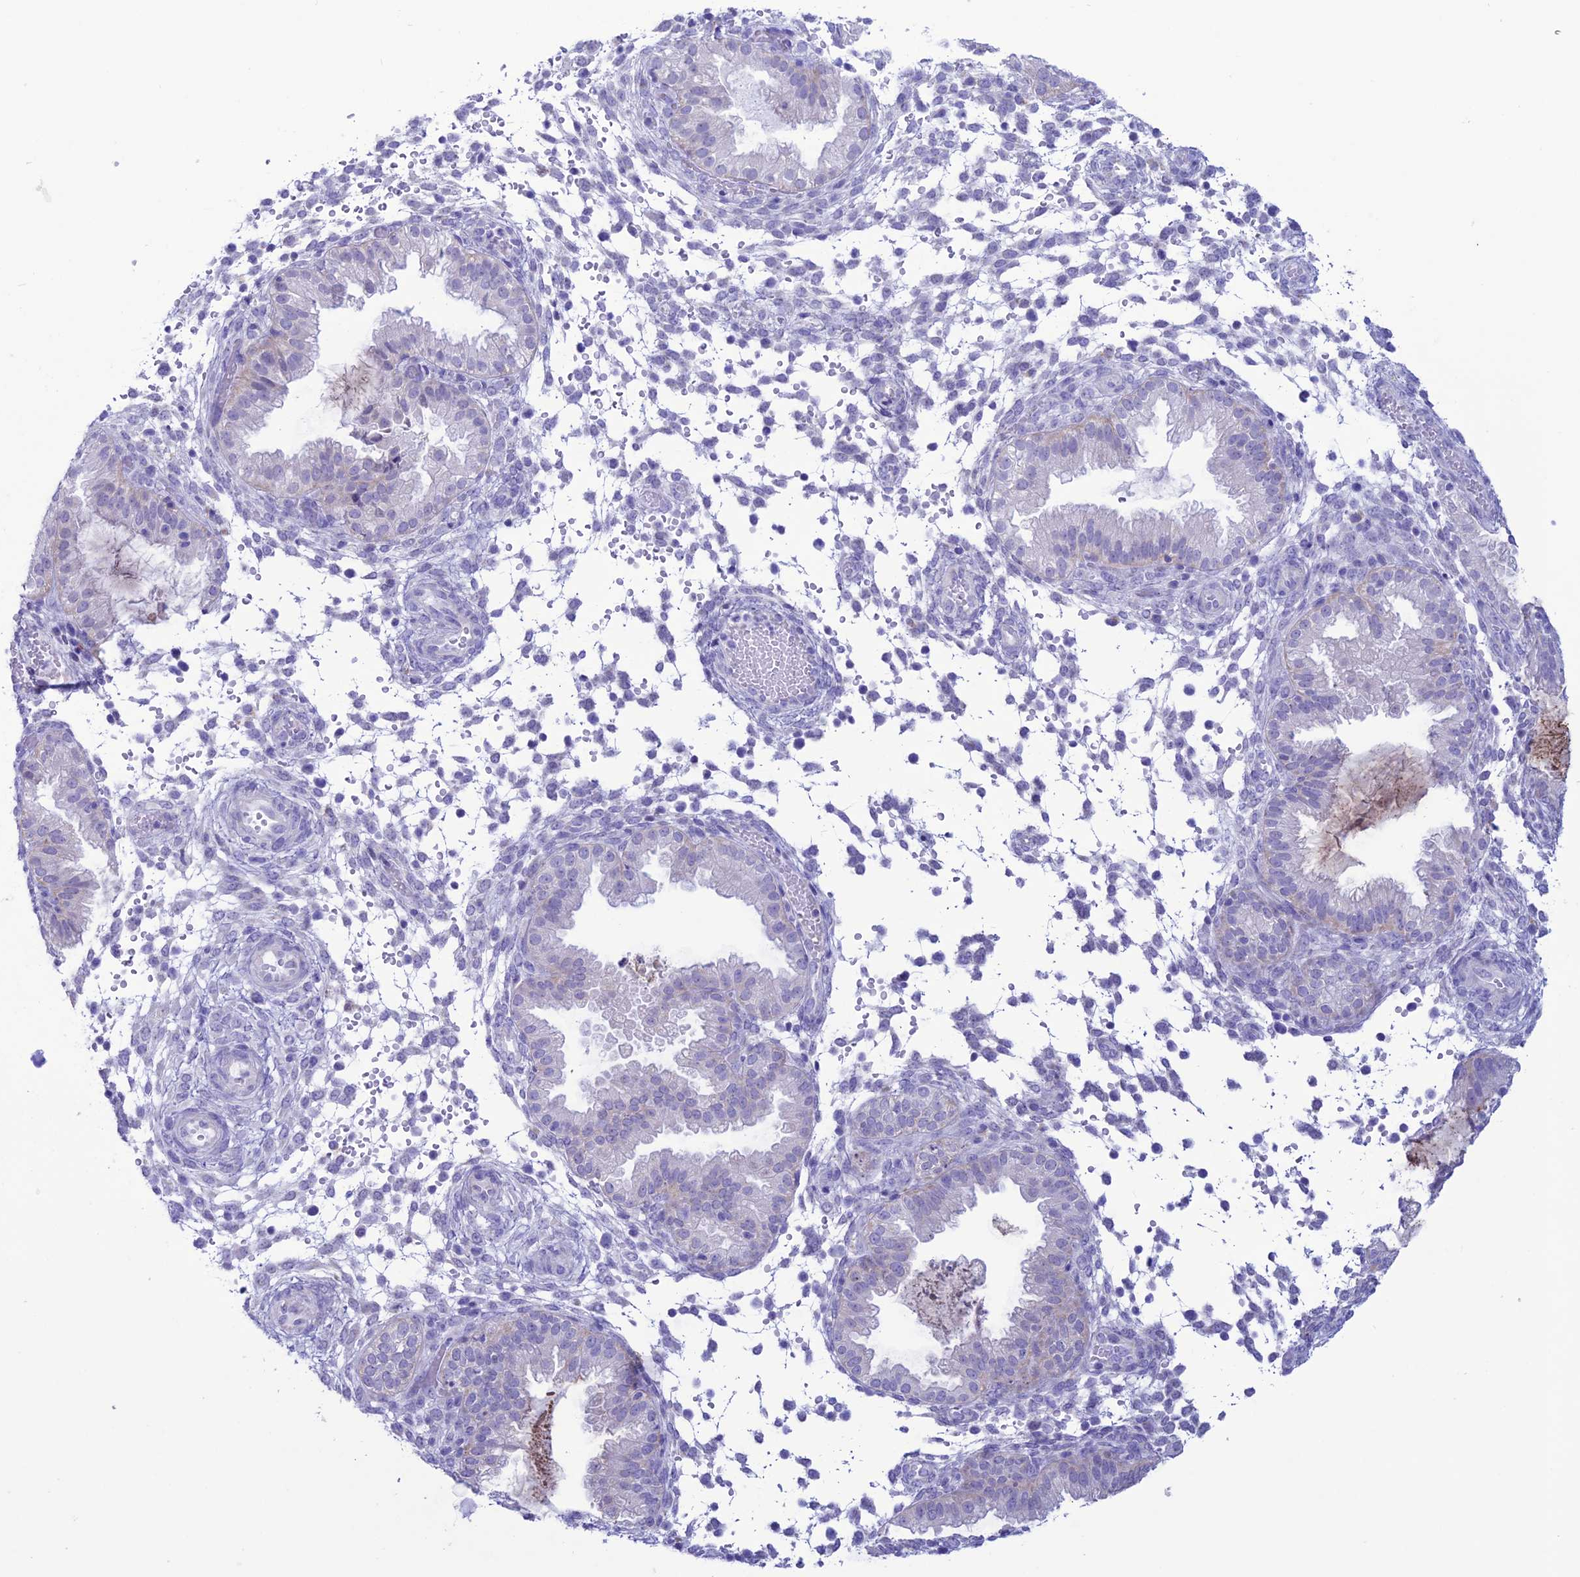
{"staining": {"intensity": "negative", "quantity": "none", "location": "none"}, "tissue": "endometrium", "cell_type": "Cells in endometrial stroma", "image_type": "normal", "snomed": [{"axis": "morphology", "description": "Normal tissue, NOS"}, {"axis": "topography", "description": "Endometrium"}], "caption": "Immunohistochemistry micrograph of unremarkable endometrium: endometrium stained with DAB (3,3'-diaminobenzidine) reveals no significant protein staining in cells in endometrial stroma. (Stains: DAB (3,3'-diaminobenzidine) IHC with hematoxylin counter stain, Microscopy: brightfield microscopy at high magnification).", "gene": "CFAP210", "patient": {"sex": "female", "age": 33}}